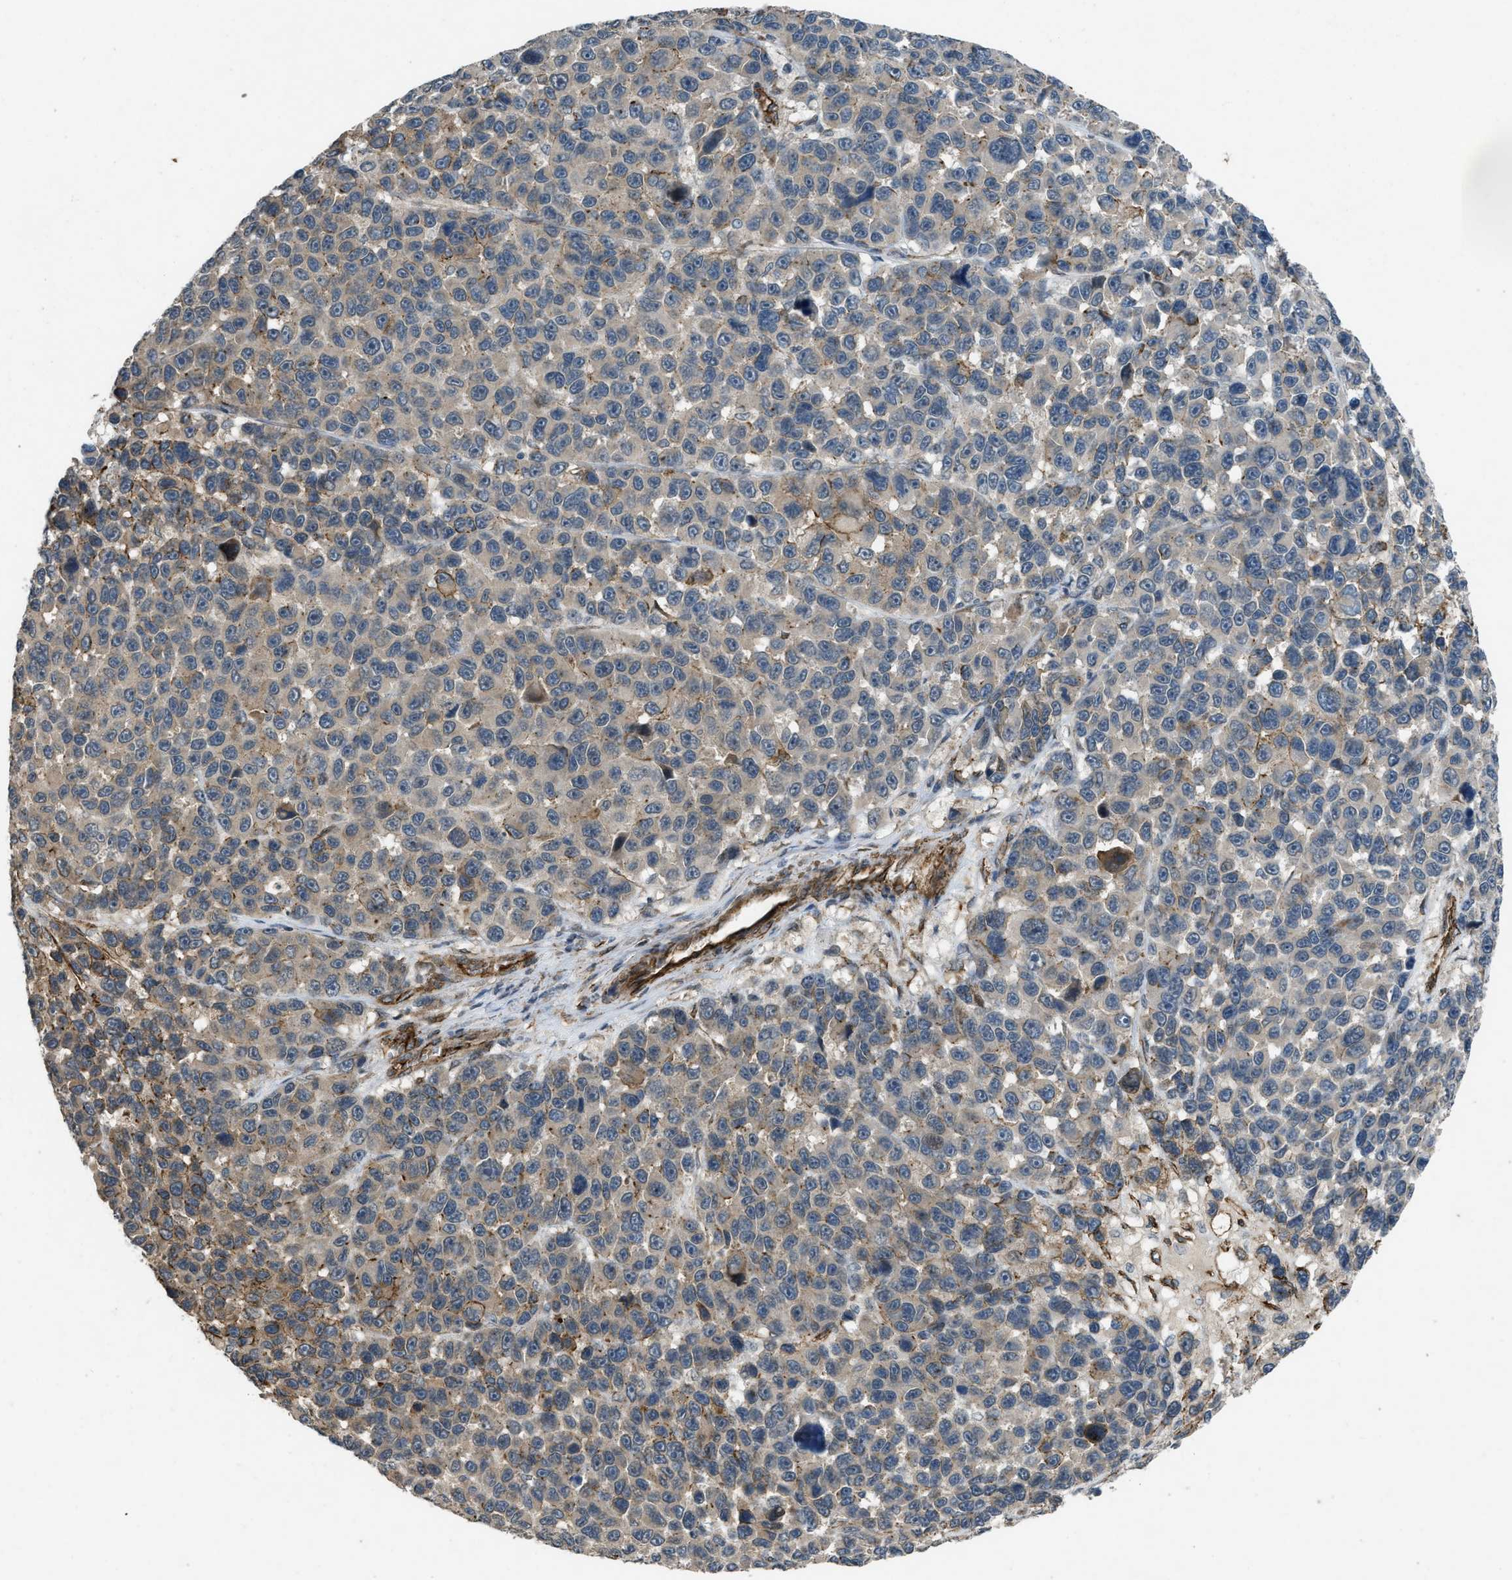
{"staining": {"intensity": "moderate", "quantity": "<25%", "location": "cytoplasmic/membranous"}, "tissue": "melanoma", "cell_type": "Tumor cells", "image_type": "cancer", "snomed": [{"axis": "morphology", "description": "Malignant melanoma, NOS"}, {"axis": "topography", "description": "Skin"}], "caption": "Protein expression analysis of melanoma reveals moderate cytoplasmic/membranous staining in about <25% of tumor cells.", "gene": "NMB", "patient": {"sex": "male", "age": 53}}